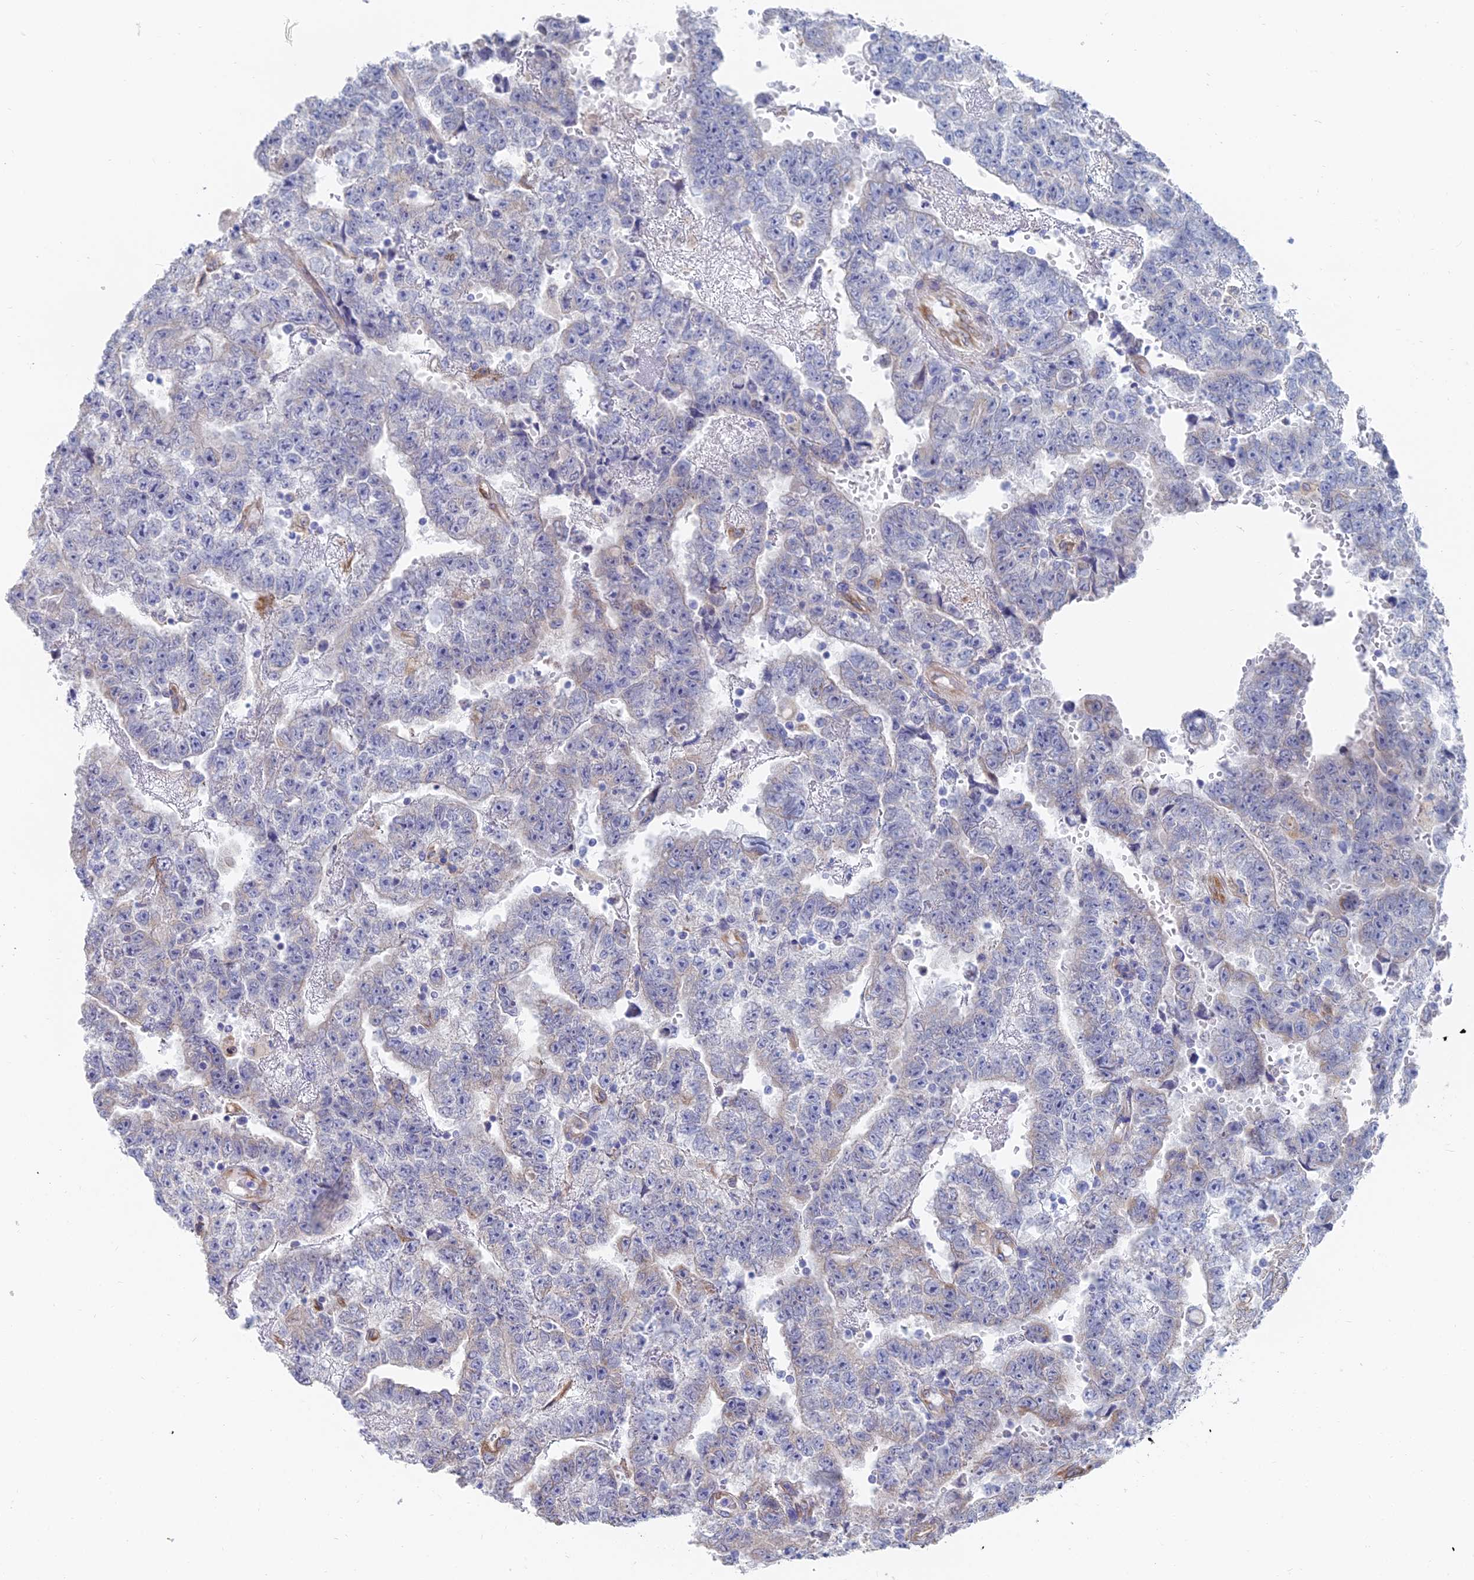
{"staining": {"intensity": "negative", "quantity": "none", "location": "none"}, "tissue": "testis cancer", "cell_type": "Tumor cells", "image_type": "cancer", "snomed": [{"axis": "morphology", "description": "Carcinoma, Embryonal, NOS"}, {"axis": "topography", "description": "Testis"}], "caption": "Immunohistochemistry (IHC) of embryonal carcinoma (testis) shows no positivity in tumor cells. The staining was performed using DAB to visualize the protein expression in brown, while the nuclei were stained in blue with hematoxylin (Magnification: 20x).", "gene": "TNNT3", "patient": {"sex": "male", "age": 25}}